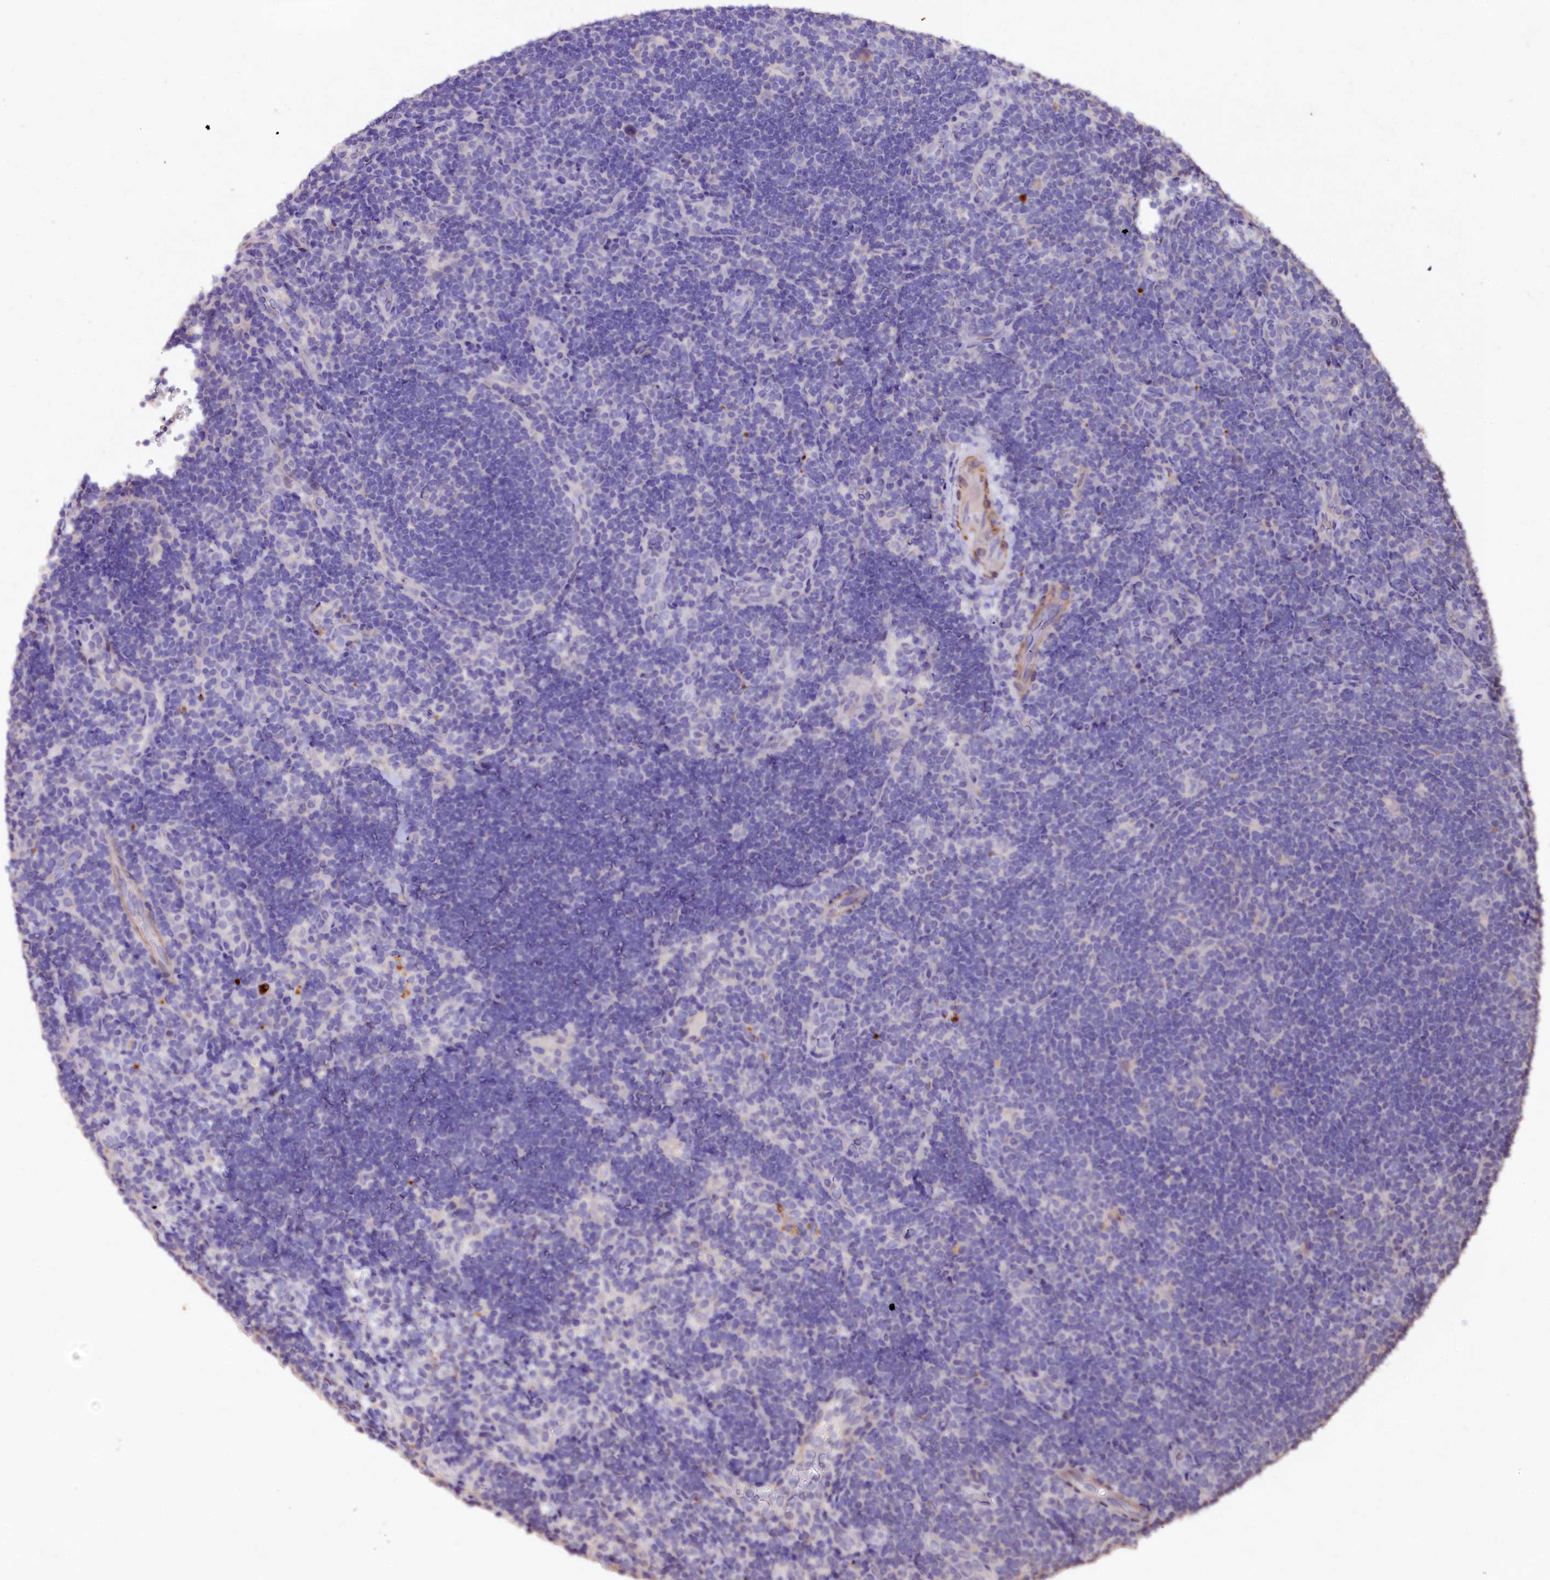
{"staining": {"intensity": "negative", "quantity": "none", "location": "none"}, "tissue": "lymphoma", "cell_type": "Tumor cells", "image_type": "cancer", "snomed": [{"axis": "morphology", "description": "Hodgkin's disease, NOS"}, {"axis": "topography", "description": "Lymph node"}], "caption": "Immunohistochemistry (IHC) histopathology image of human lymphoma stained for a protein (brown), which displays no staining in tumor cells.", "gene": "VPS36", "patient": {"sex": "female", "age": 57}}